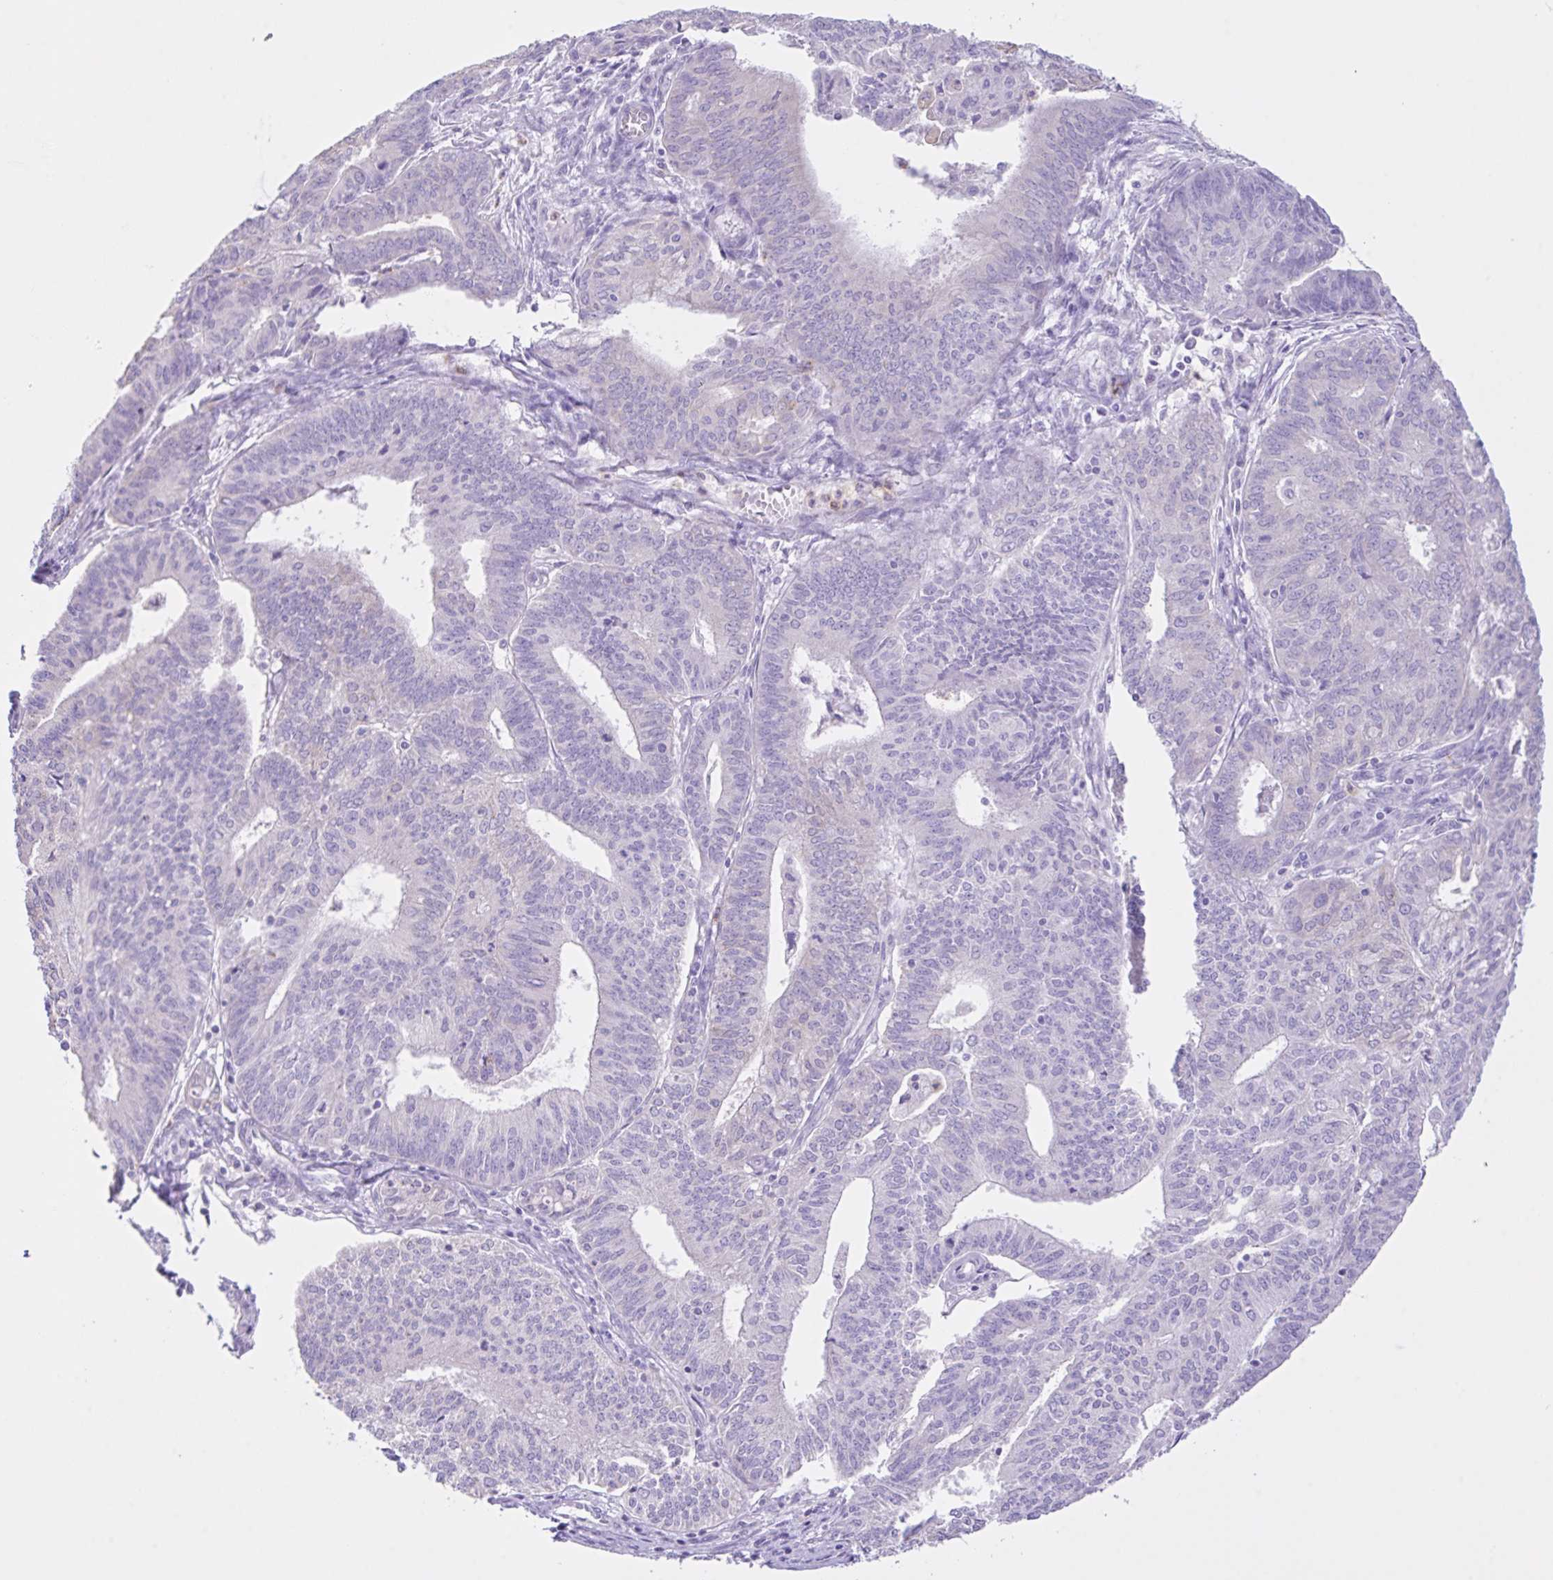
{"staining": {"intensity": "negative", "quantity": "none", "location": "none"}, "tissue": "endometrial cancer", "cell_type": "Tumor cells", "image_type": "cancer", "snomed": [{"axis": "morphology", "description": "Adenocarcinoma, NOS"}, {"axis": "topography", "description": "Endometrium"}], "caption": "Immunohistochemistry (IHC) photomicrograph of neoplastic tissue: human endometrial adenocarcinoma stained with DAB shows no significant protein staining in tumor cells.", "gene": "CST11", "patient": {"sex": "female", "age": 61}}